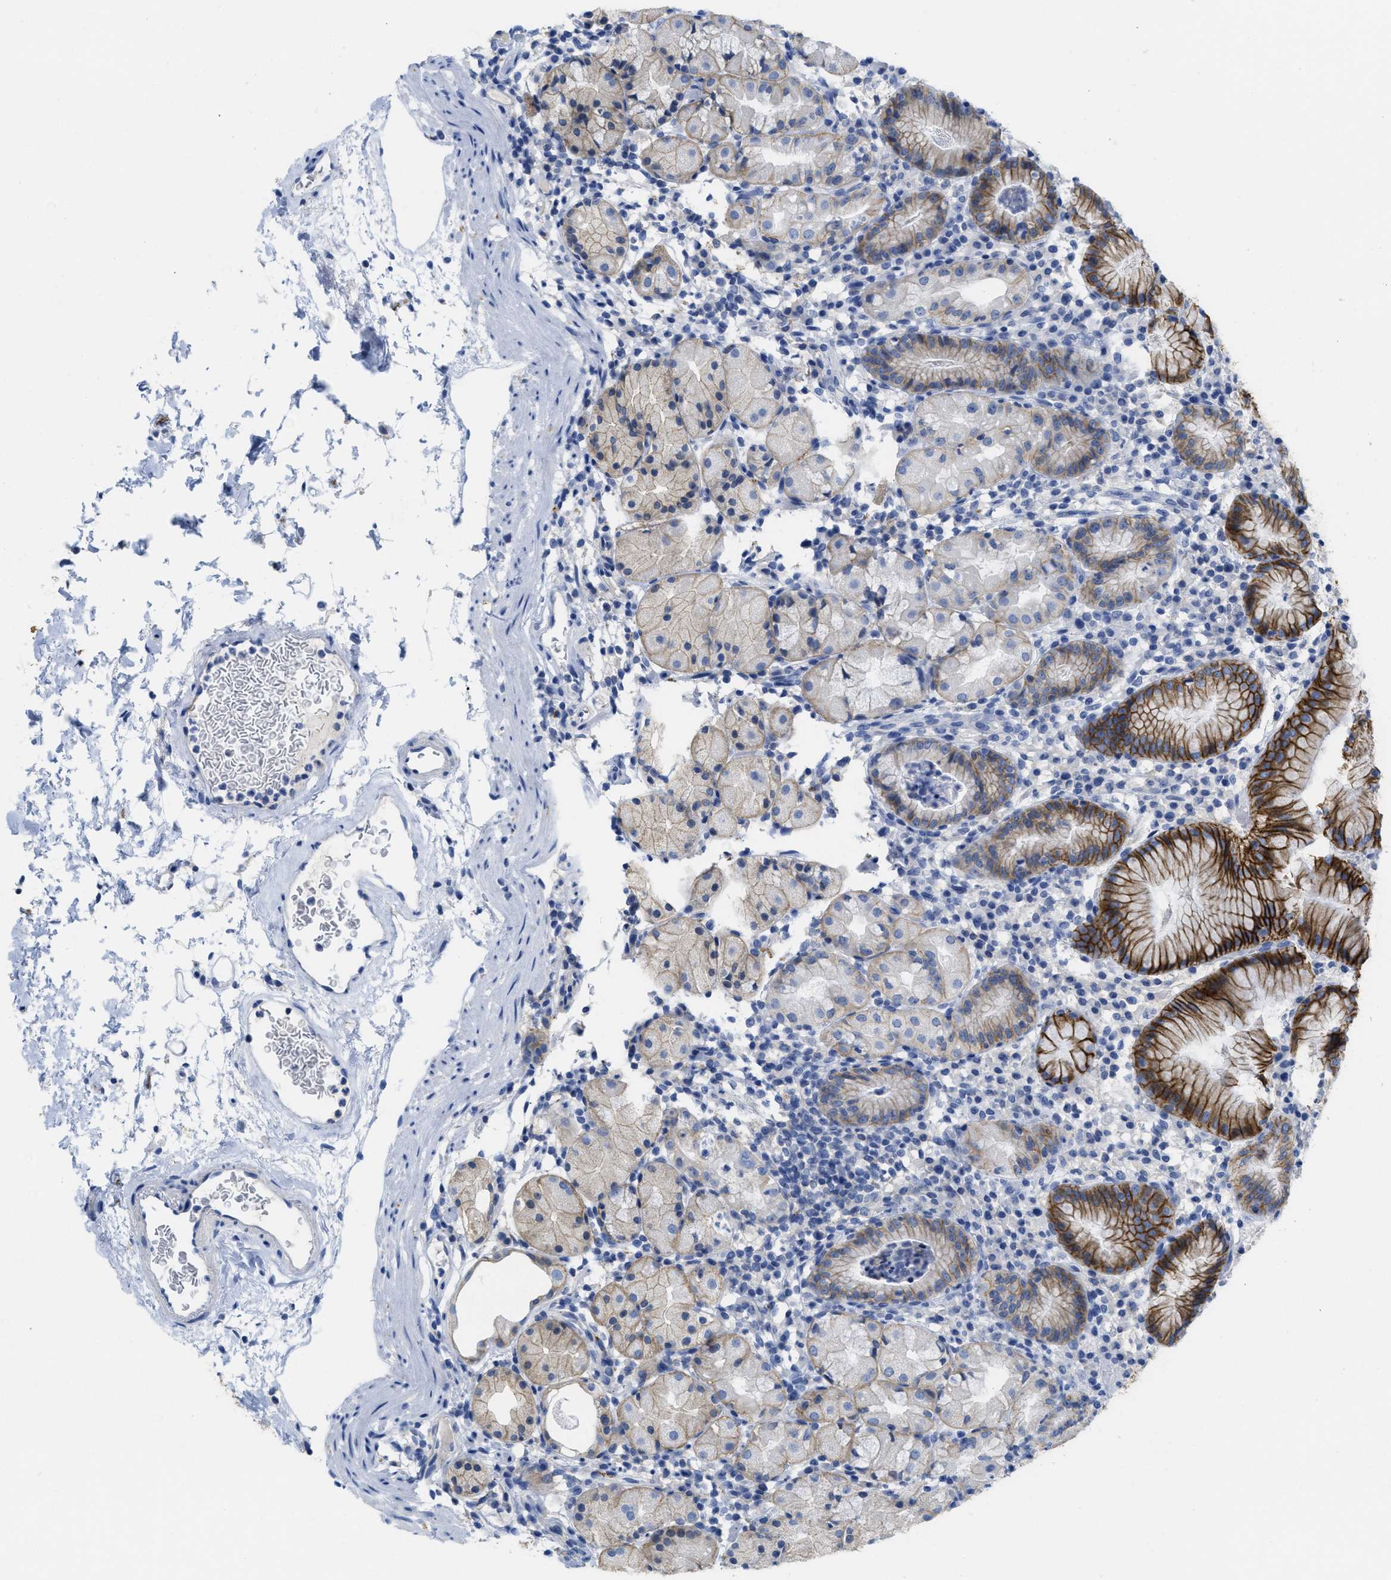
{"staining": {"intensity": "strong", "quantity": "<25%", "location": "cytoplasmic/membranous"}, "tissue": "stomach", "cell_type": "Glandular cells", "image_type": "normal", "snomed": [{"axis": "morphology", "description": "Normal tissue, NOS"}, {"axis": "topography", "description": "Stomach"}, {"axis": "topography", "description": "Stomach, lower"}], "caption": "A photomicrograph of human stomach stained for a protein exhibits strong cytoplasmic/membranous brown staining in glandular cells.", "gene": "CNNM4", "patient": {"sex": "female", "age": 75}}